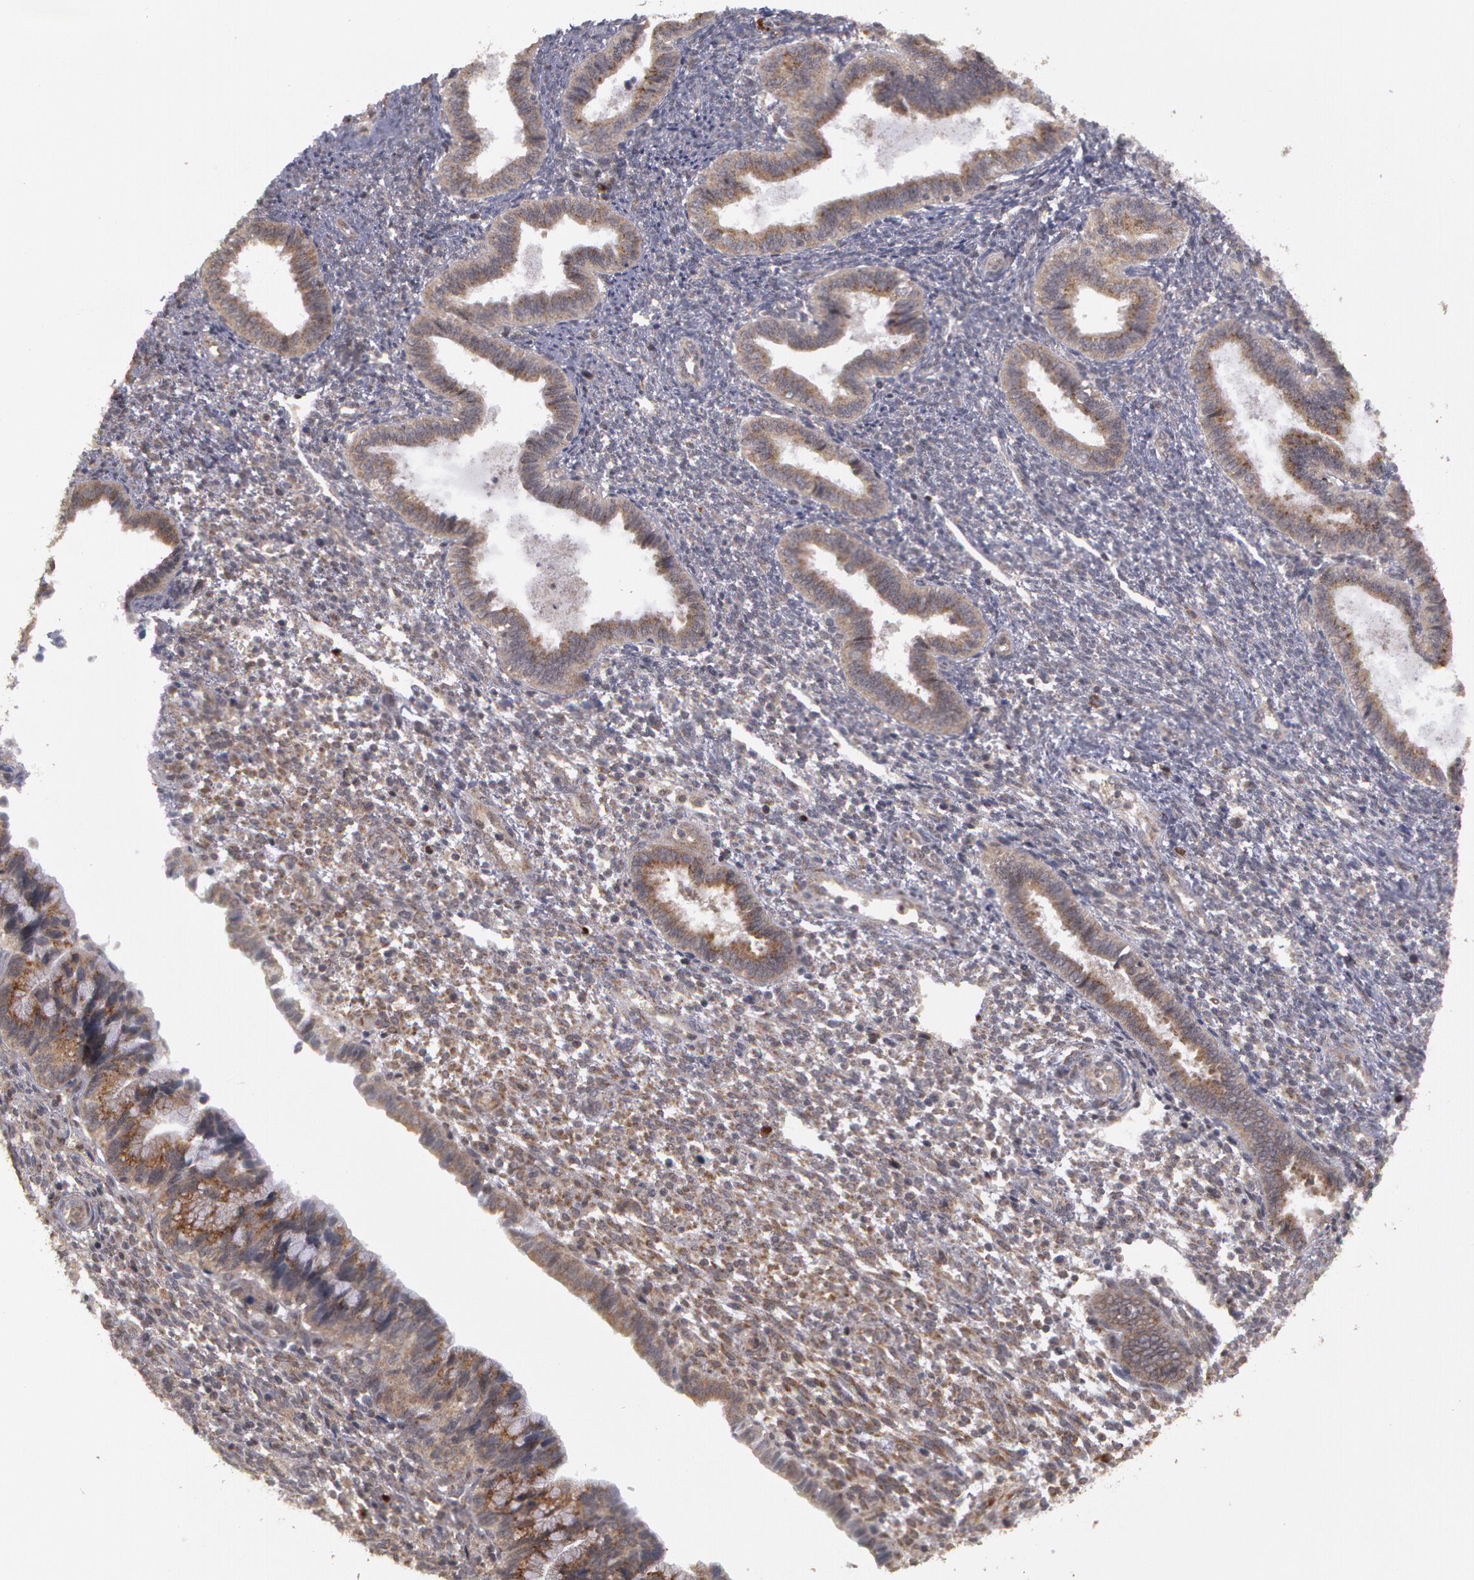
{"staining": {"intensity": "negative", "quantity": "none", "location": "none"}, "tissue": "endometrium", "cell_type": "Cells in endometrial stroma", "image_type": "normal", "snomed": [{"axis": "morphology", "description": "Normal tissue, NOS"}, {"axis": "topography", "description": "Endometrium"}], "caption": "IHC image of normal endometrium: human endometrium stained with DAB demonstrates no significant protein expression in cells in endometrial stroma.", "gene": "STX5", "patient": {"sex": "female", "age": 36}}